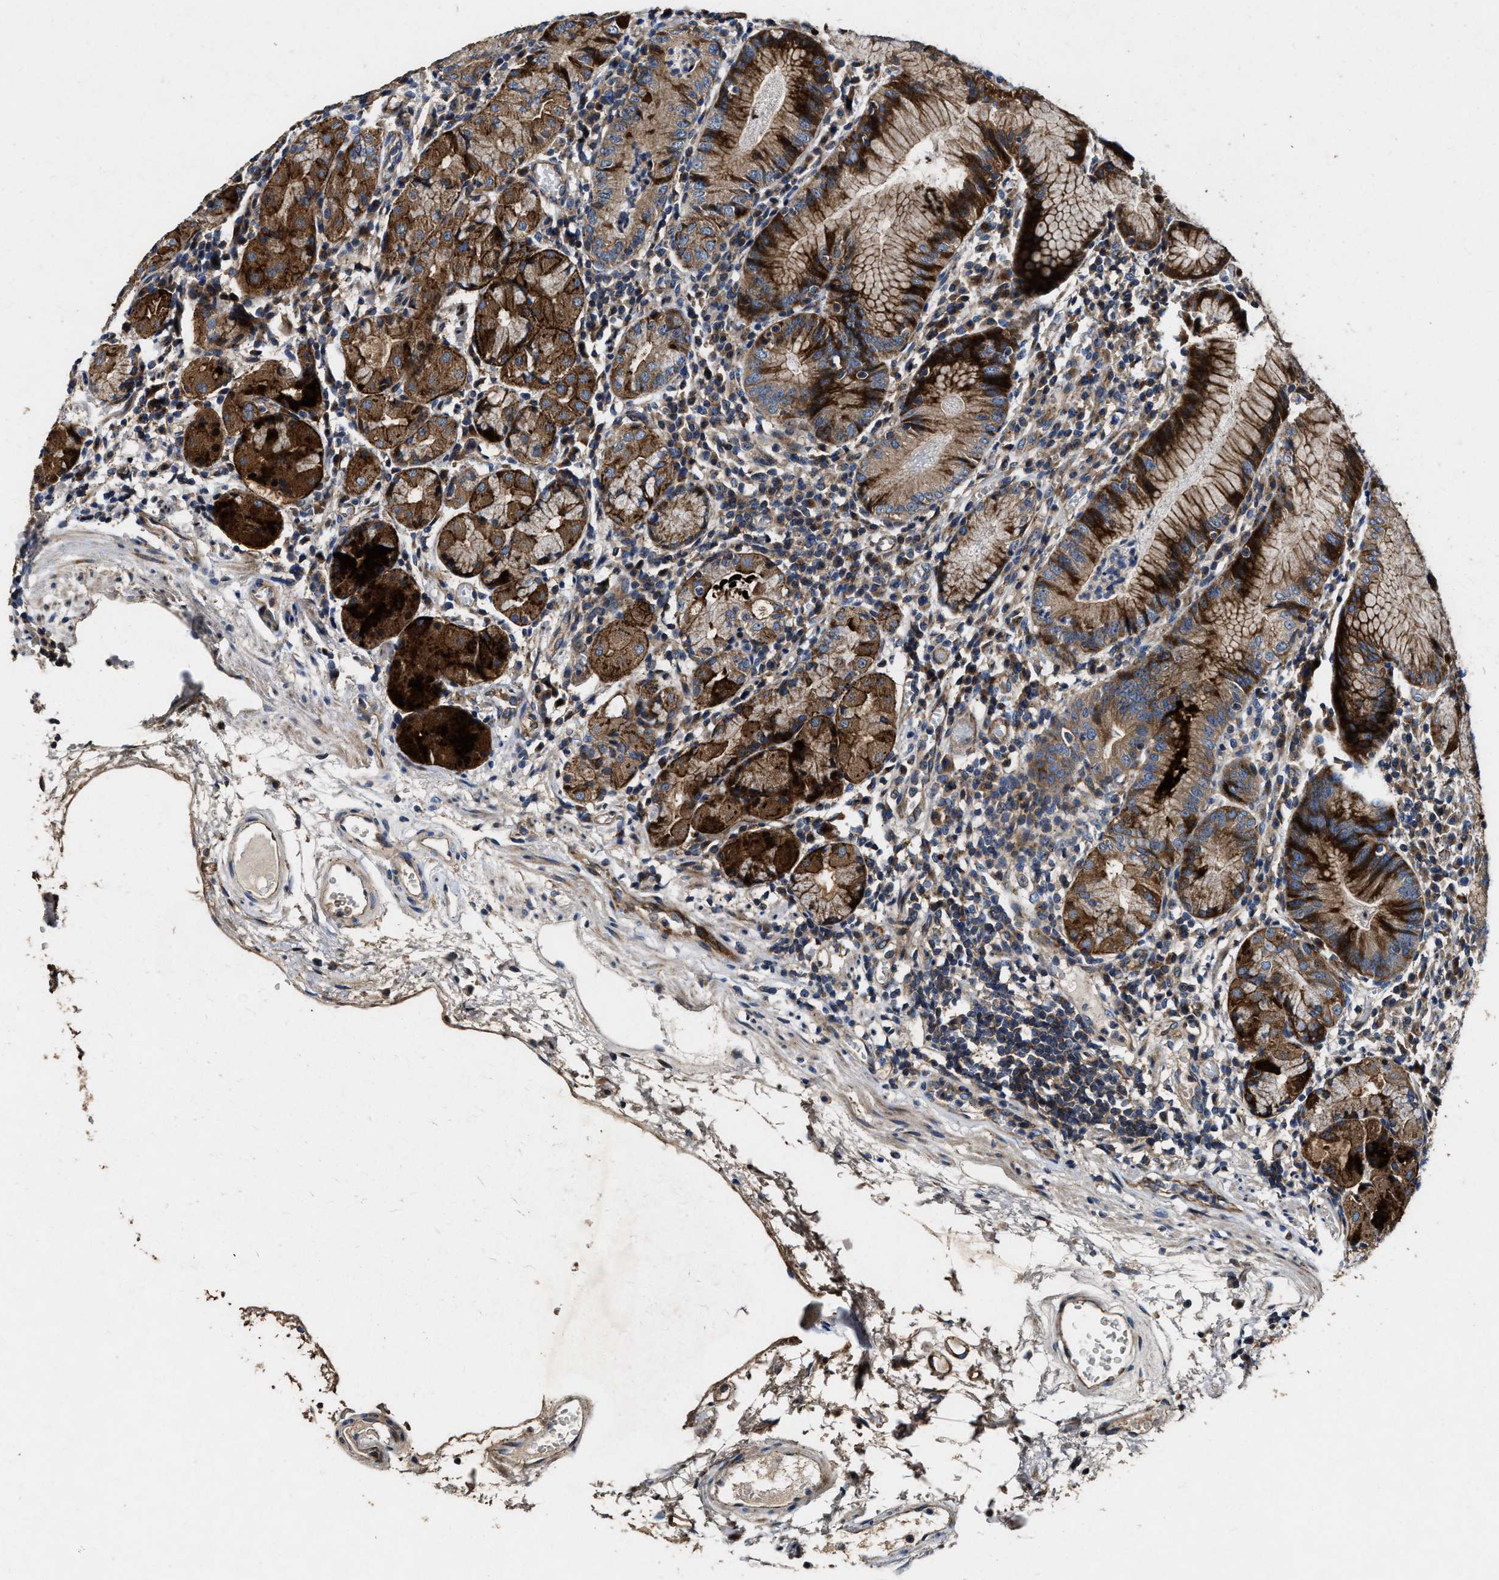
{"staining": {"intensity": "strong", "quantity": ">75%", "location": "cytoplasmic/membranous"}, "tissue": "stomach", "cell_type": "Glandular cells", "image_type": "normal", "snomed": [{"axis": "morphology", "description": "Normal tissue, NOS"}, {"axis": "topography", "description": "Stomach"}, {"axis": "topography", "description": "Stomach, lower"}], "caption": "Immunohistochemical staining of normal stomach exhibits >75% levels of strong cytoplasmic/membranous protein positivity in about >75% of glandular cells.", "gene": "PTAR1", "patient": {"sex": "female", "age": 75}}